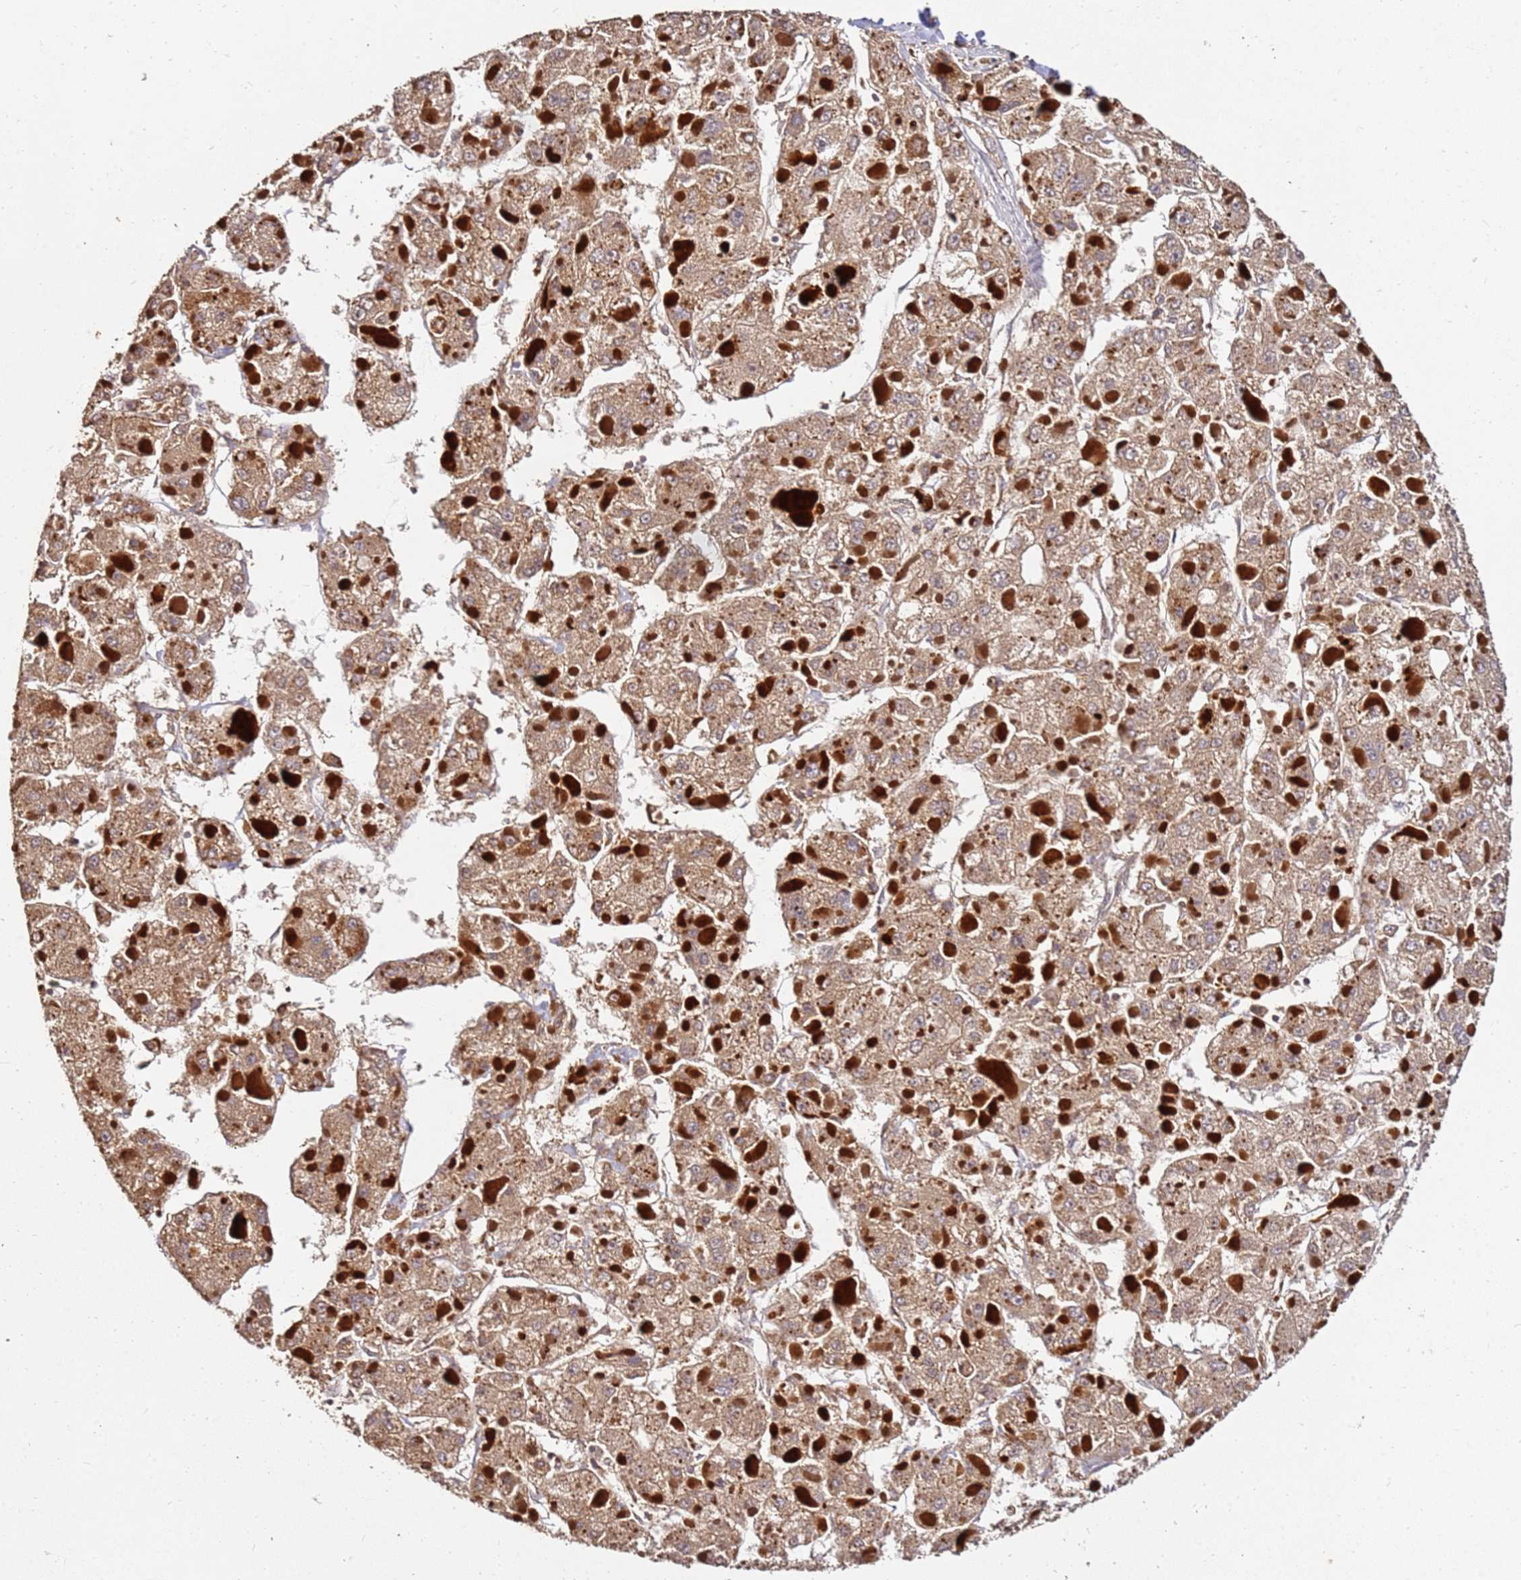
{"staining": {"intensity": "moderate", "quantity": ">75%", "location": "cytoplasmic/membranous"}, "tissue": "liver cancer", "cell_type": "Tumor cells", "image_type": "cancer", "snomed": [{"axis": "morphology", "description": "Carcinoma, Hepatocellular, NOS"}, {"axis": "topography", "description": "Liver"}], "caption": "Approximately >75% of tumor cells in human liver cancer (hepatocellular carcinoma) reveal moderate cytoplasmic/membranous protein positivity as visualized by brown immunohistochemical staining.", "gene": "DVL3", "patient": {"sex": "female", "age": 73}}